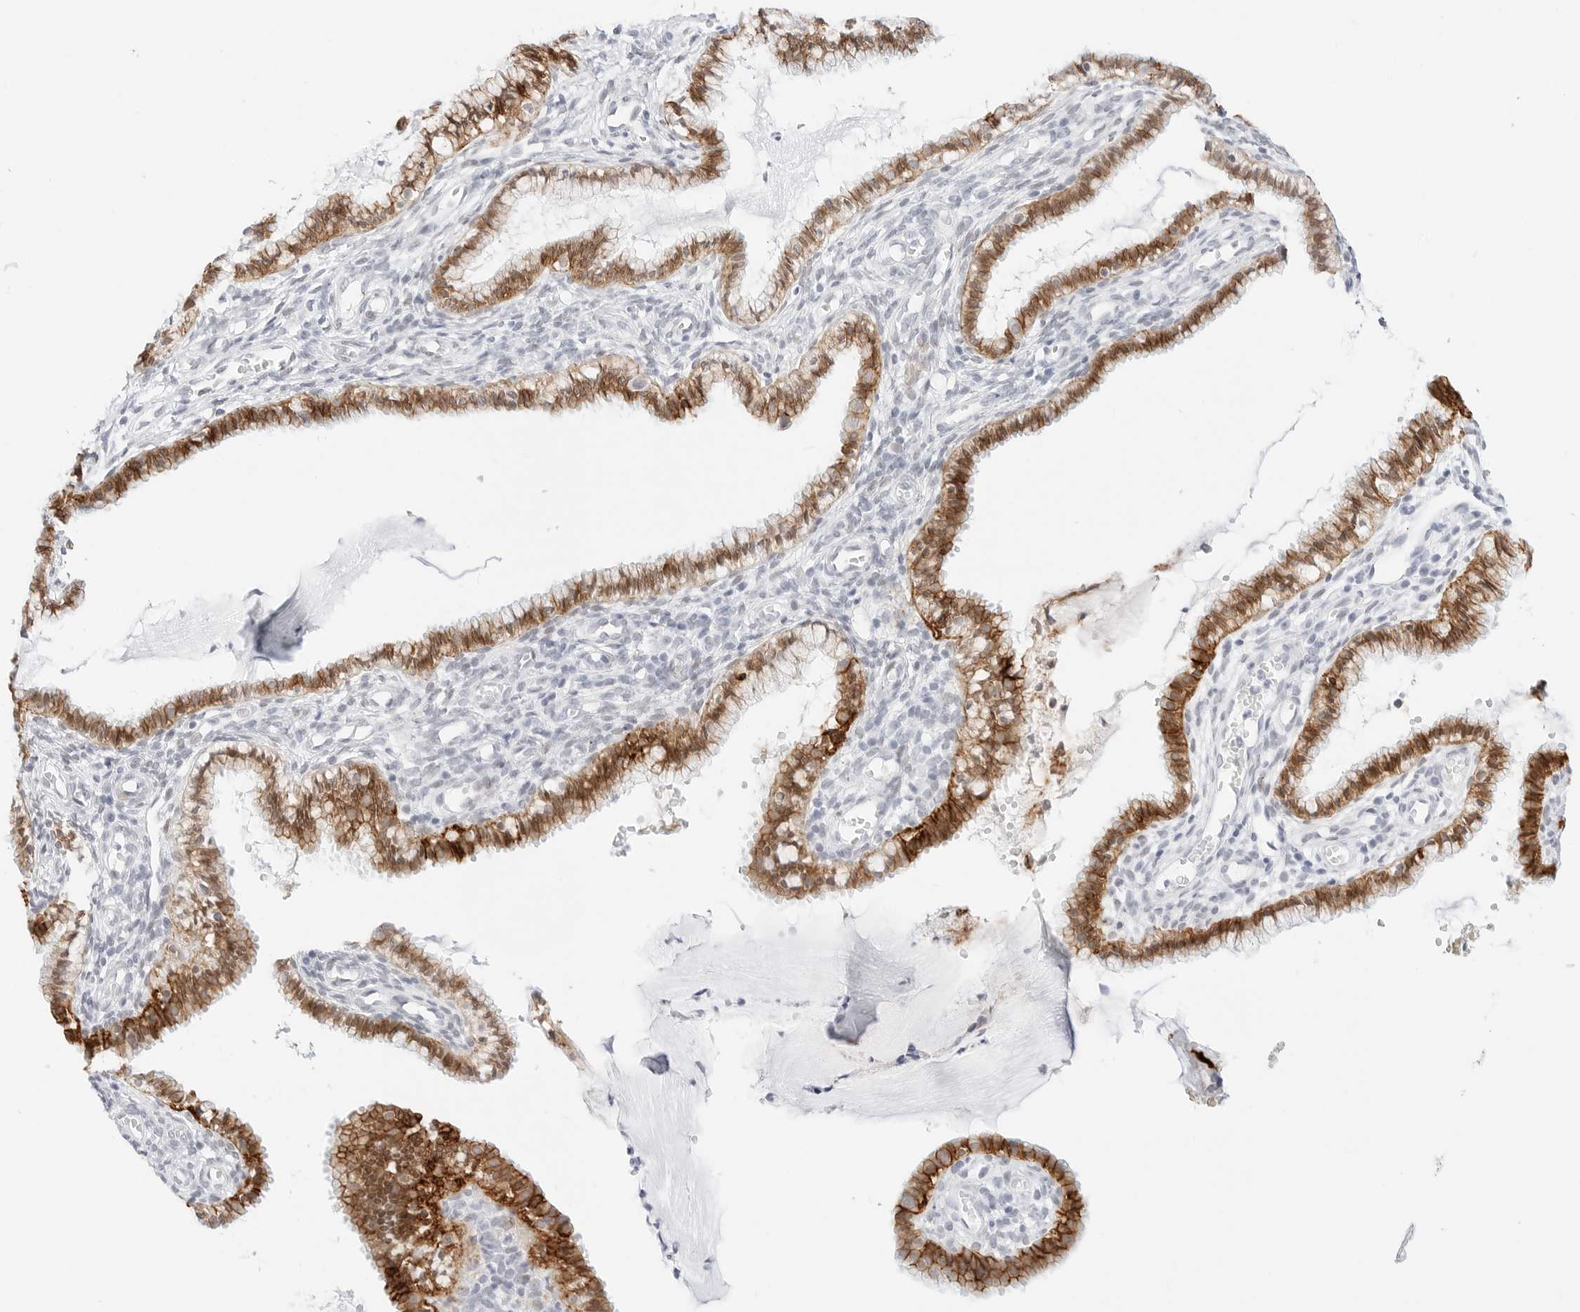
{"staining": {"intensity": "moderate", "quantity": ">75%", "location": "cytoplasmic/membranous"}, "tissue": "cervix", "cell_type": "Glandular cells", "image_type": "normal", "snomed": [{"axis": "morphology", "description": "Normal tissue, NOS"}, {"axis": "topography", "description": "Cervix"}], "caption": "Moderate cytoplasmic/membranous expression is appreciated in about >75% of glandular cells in benign cervix. (brown staining indicates protein expression, while blue staining denotes nuclei).", "gene": "CDH1", "patient": {"sex": "female", "age": 27}}